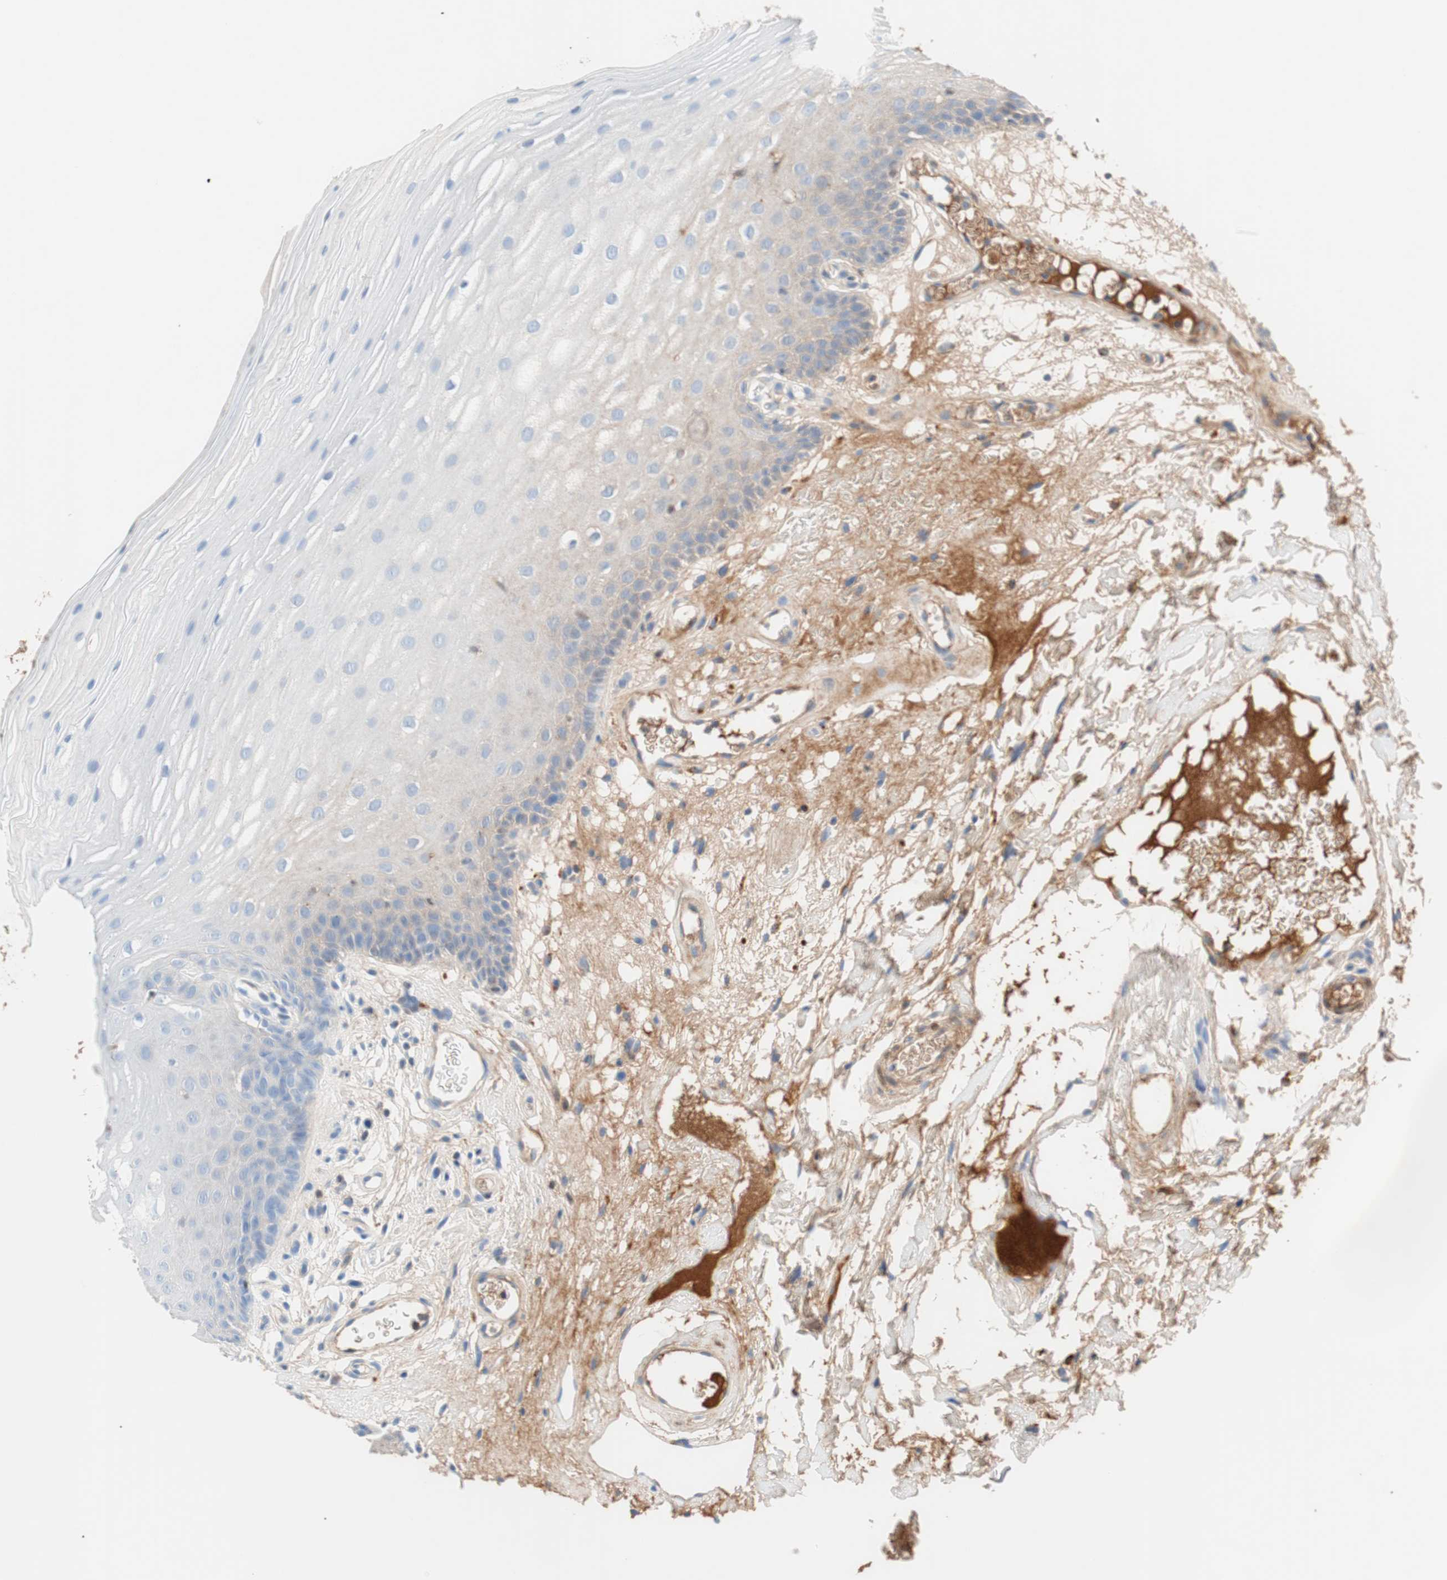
{"staining": {"intensity": "negative", "quantity": "none", "location": "none"}, "tissue": "oral mucosa", "cell_type": "Squamous epithelial cells", "image_type": "normal", "snomed": [{"axis": "morphology", "description": "Normal tissue, NOS"}, {"axis": "morphology", "description": "Squamous cell carcinoma, NOS"}, {"axis": "topography", "description": "Skeletal muscle"}, {"axis": "topography", "description": "Oral tissue"}], "caption": "DAB (3,3'-diaminobenzidine) immunohistochemical staining of unremarkable oral mucosa reveals no significant staining in squamous epithelial cells. (Stains: DAB IHC with hematoxylin counter stain, Microscopy: brightfield microscopy at high magnification).", "gene": "RBP4", "patient": {"sex": "male", "age": 71}}